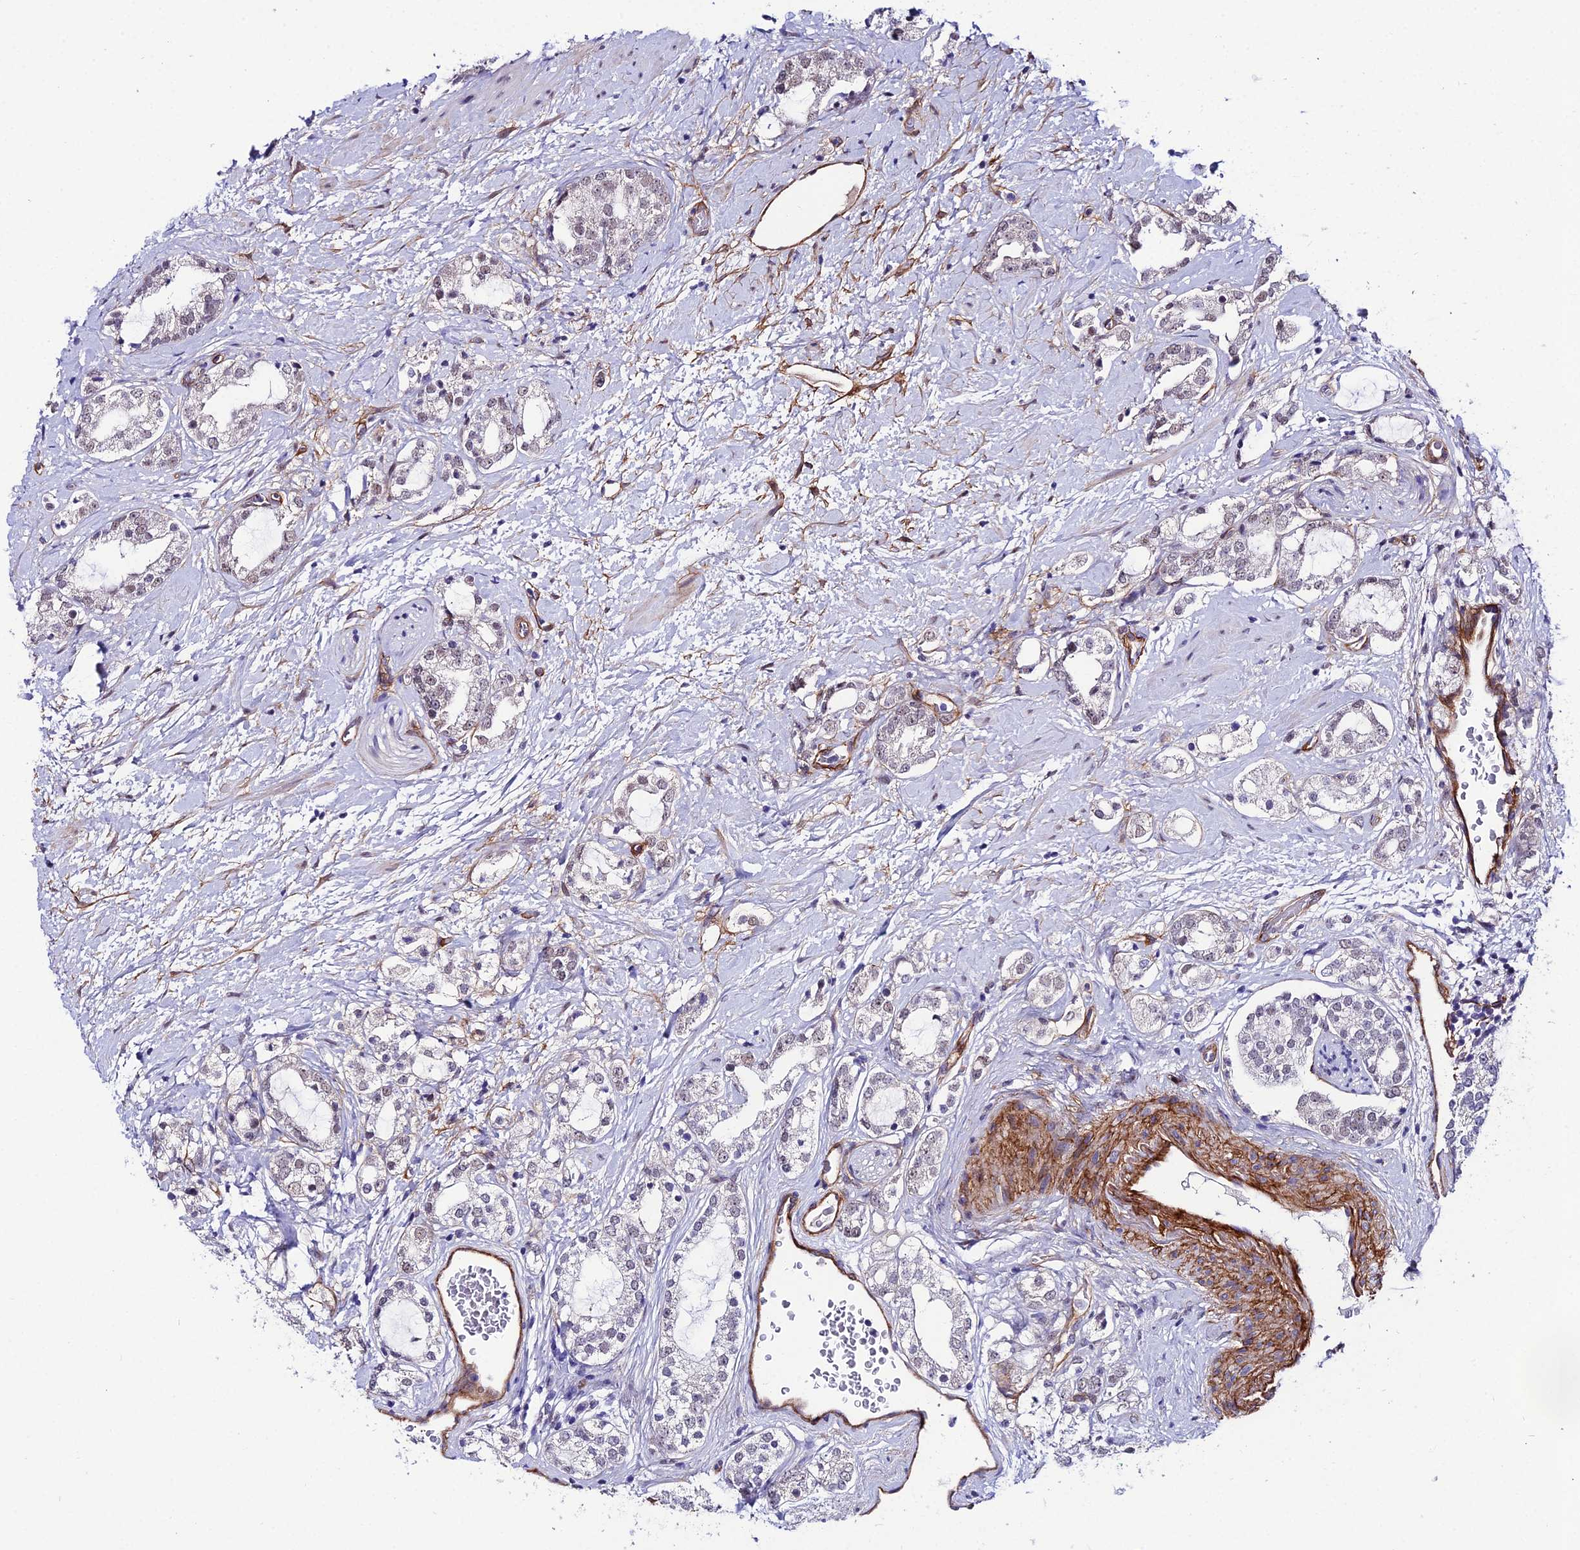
{"staining": {"intensity": "negative", "quantity": "none", "location": "none"}, "tissue": "prostate cancer", "cell_type": "Tumor cells", "image_type": "cancer", "snomed": [{"axis": "morphology", "description": "Adenocarcinoma, High grade"}, {"axis": "topography", "description": "Prostate"}], "caption": "Immunohistochemistry (IHC) of human adenocarcinoma (high-grade) (prostate) demonstrates no positivity in tumor cells.", "gene": "SYT15", "patient": {"sex": "male", "age": 64}}